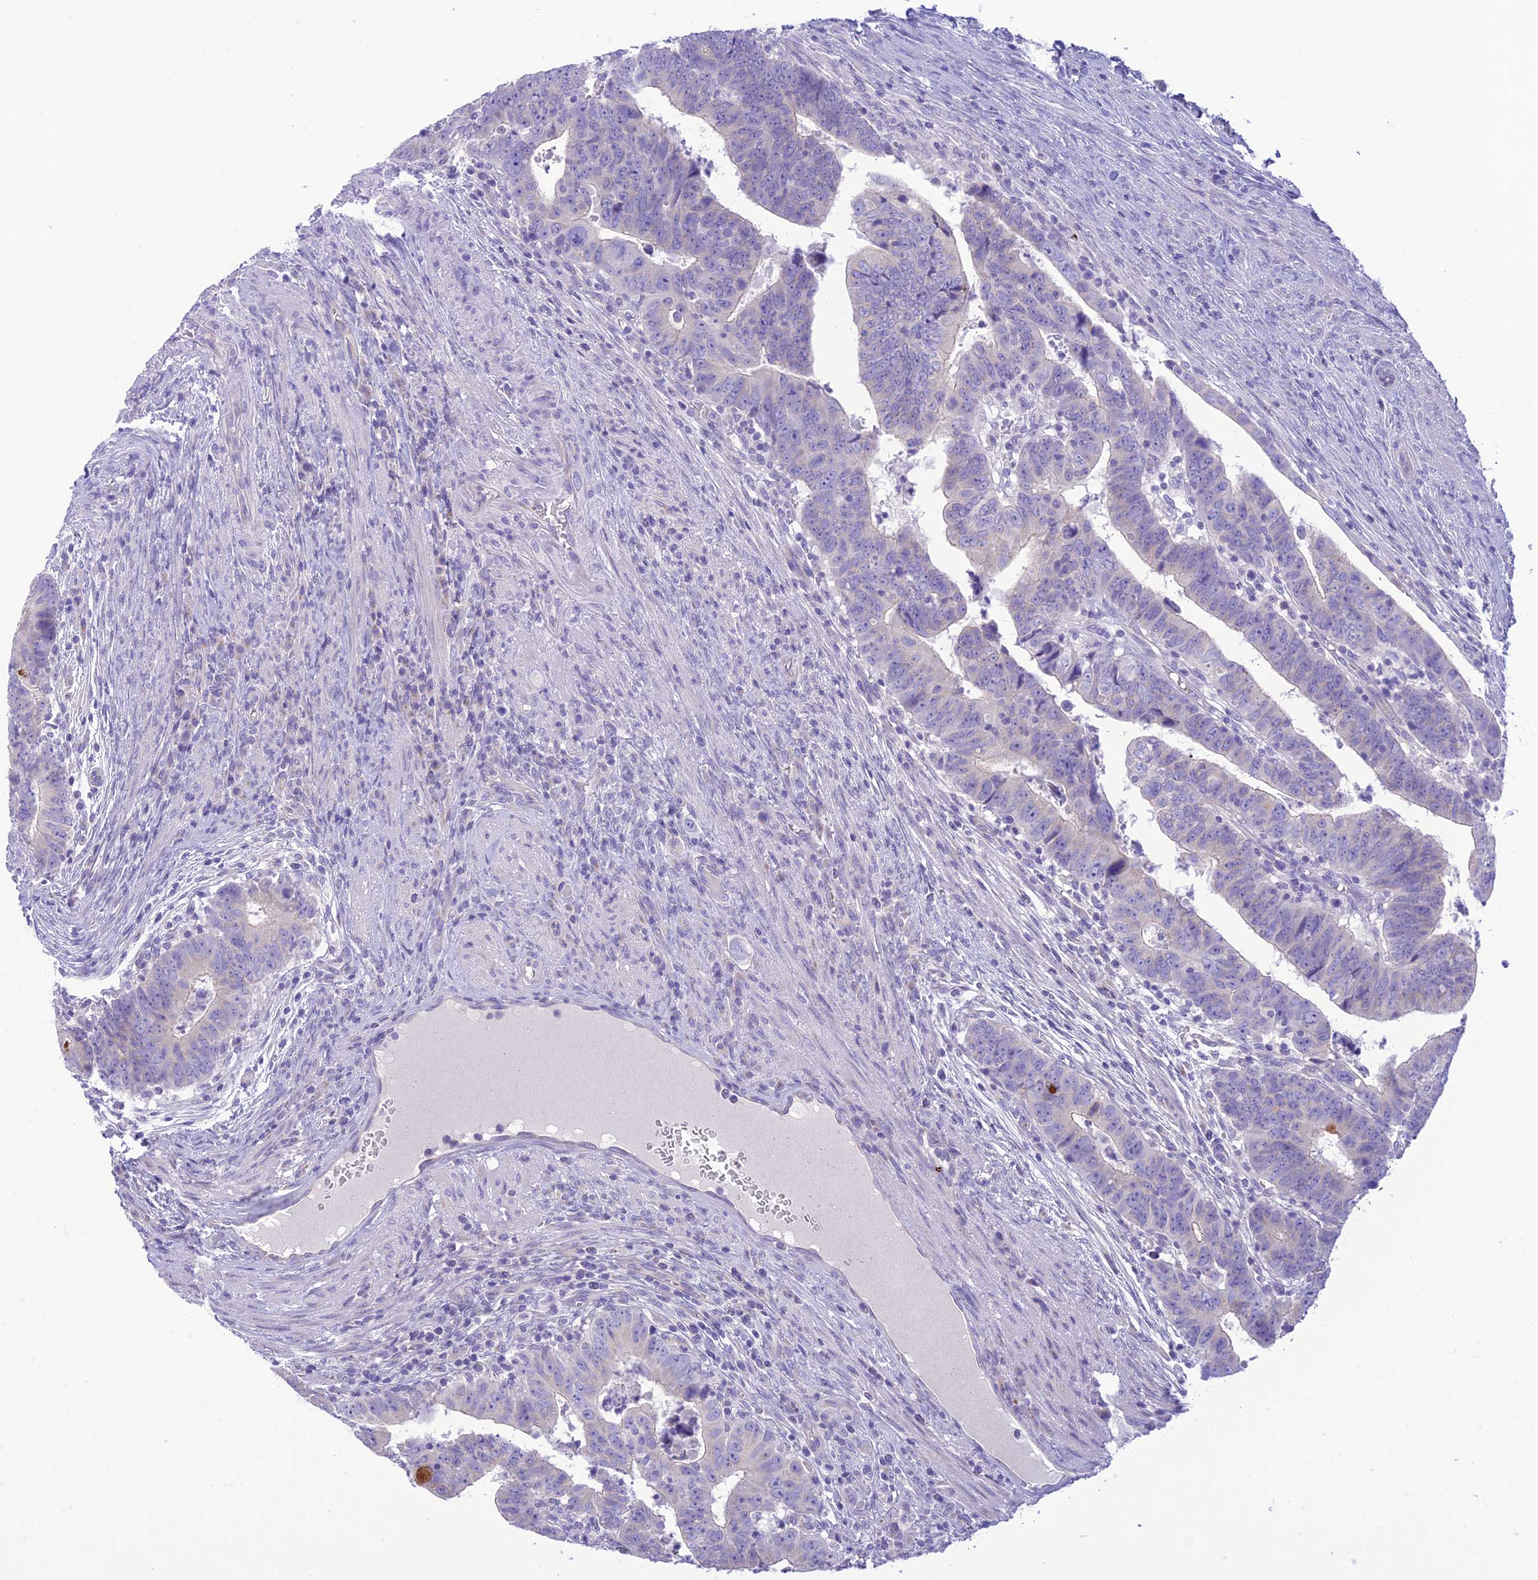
{"staining": {"intensity": "negative", "quantity": "none", "location": "none"}, "tissue": "colorectal cancer", "cell_type": "Tumor cells", "image_type": "cancer", "snomed": [{"axis": "morphology", "description": "Normal tissue, NOS"}, {"axis": "morphology", "description": "Adenocarcinoma, NOS"}, {"axis": "topography", "description": "Rectum"}], "caption": "An immunohistochemistry photomicrograph of colorectal cancer (adenocarcinoma) is shown. There is no staining in tumor cells of colorectal cancer (adenocarcinoma). (Immunohistochemistry (ihc), brightfield microscopy, high magnification).", "gene": "DHDH", "patient": {"sex": "female", "age": 65}}